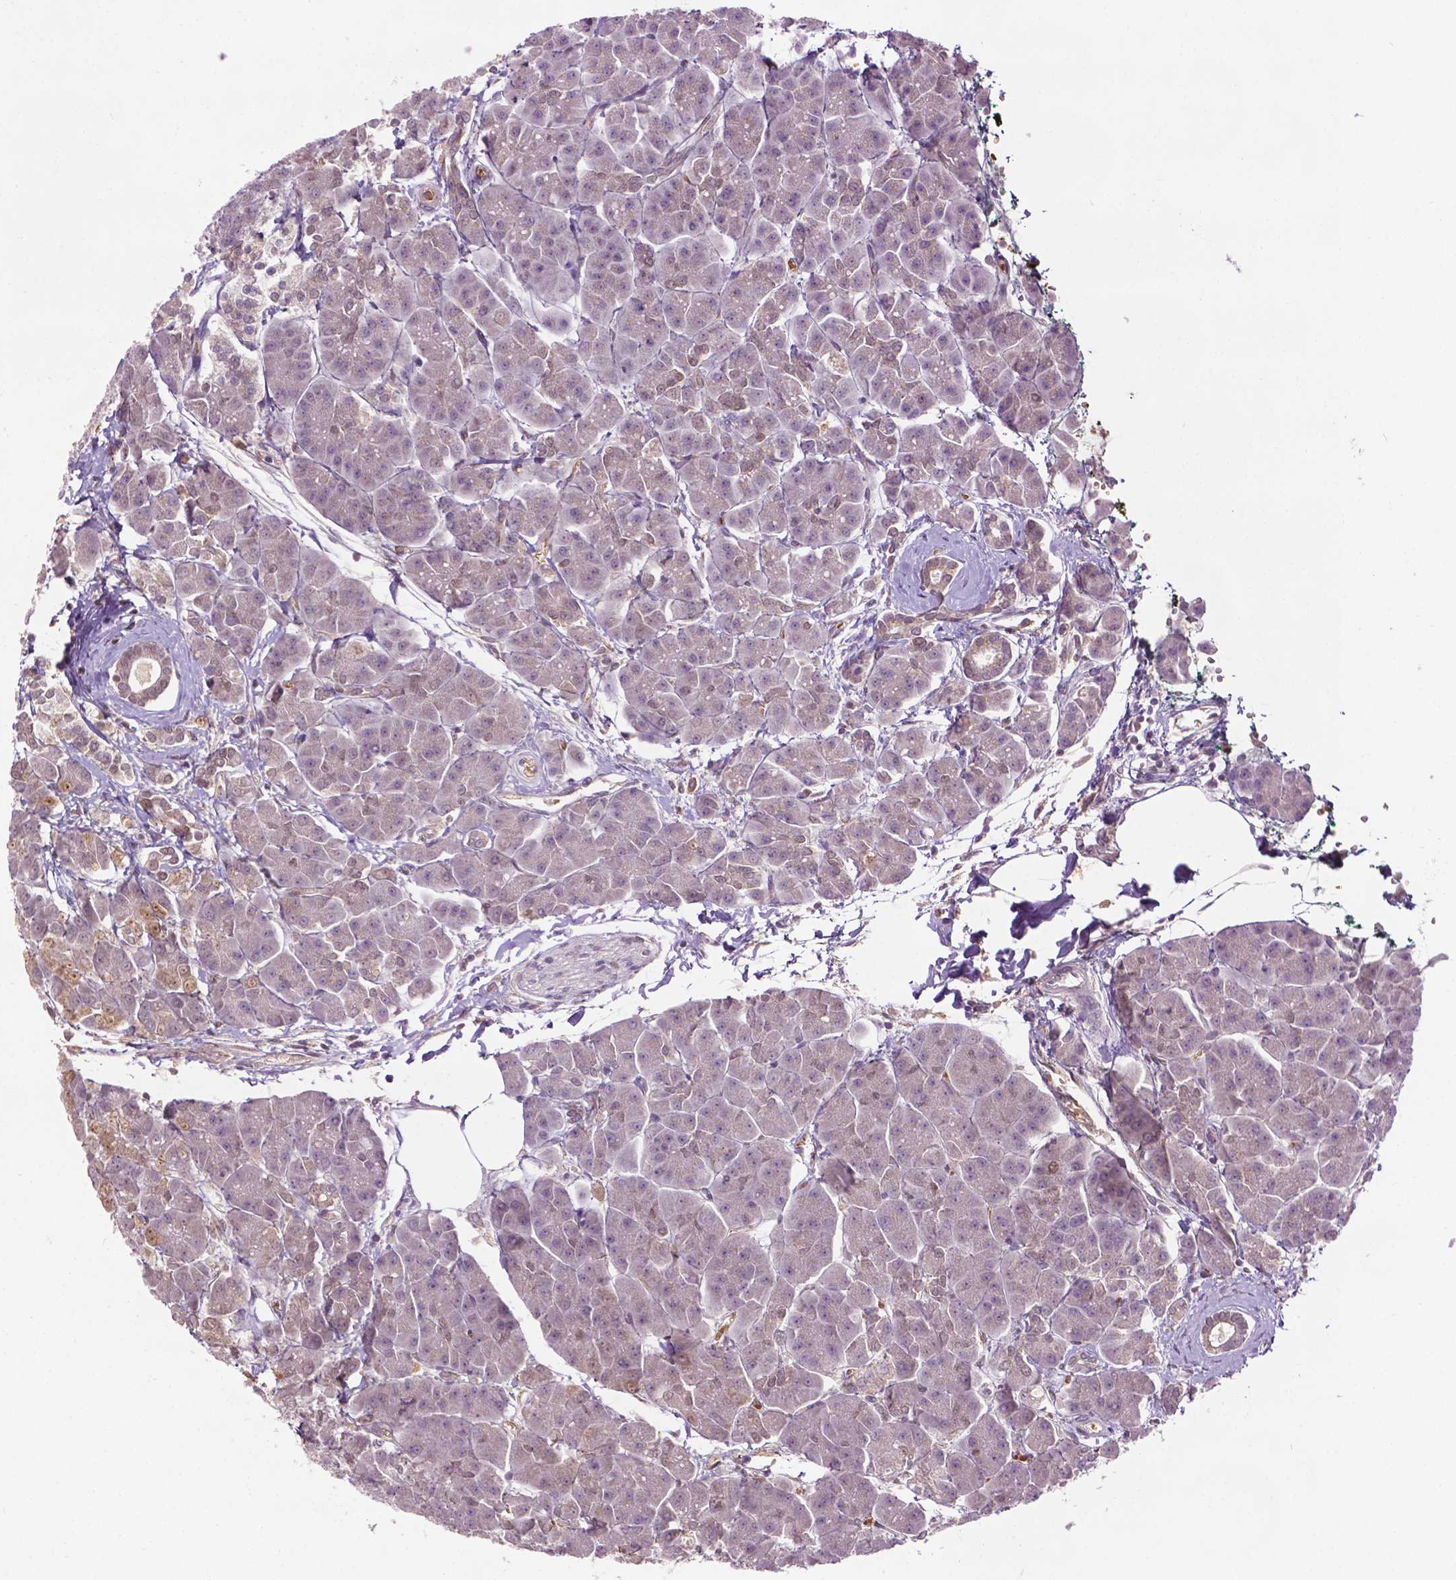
{"staining": {"intensity": "moderate", "quantity": "<25%", "location": "nuclear"}, "tissue": "pancreas", "cell_type": "Exocrine glandular cells", "image_type": "normal", "snomed": [{"axis": "morphology", "description": "Normal tissue, NOS"}, {"axis": "topography", "description": "Adipose tissue"}, {"axis": "topography", "description": "Pancreas"}, {"axis": "topography", "description": "Peripheral nerve tissue"}], "caption": "Moderate nuclear positivity is seen in approximately <25% of exocrine glandular cells in normal pancreas.", "gene": "ZNF41", "patient": {"sex": "female", "age": 58}}